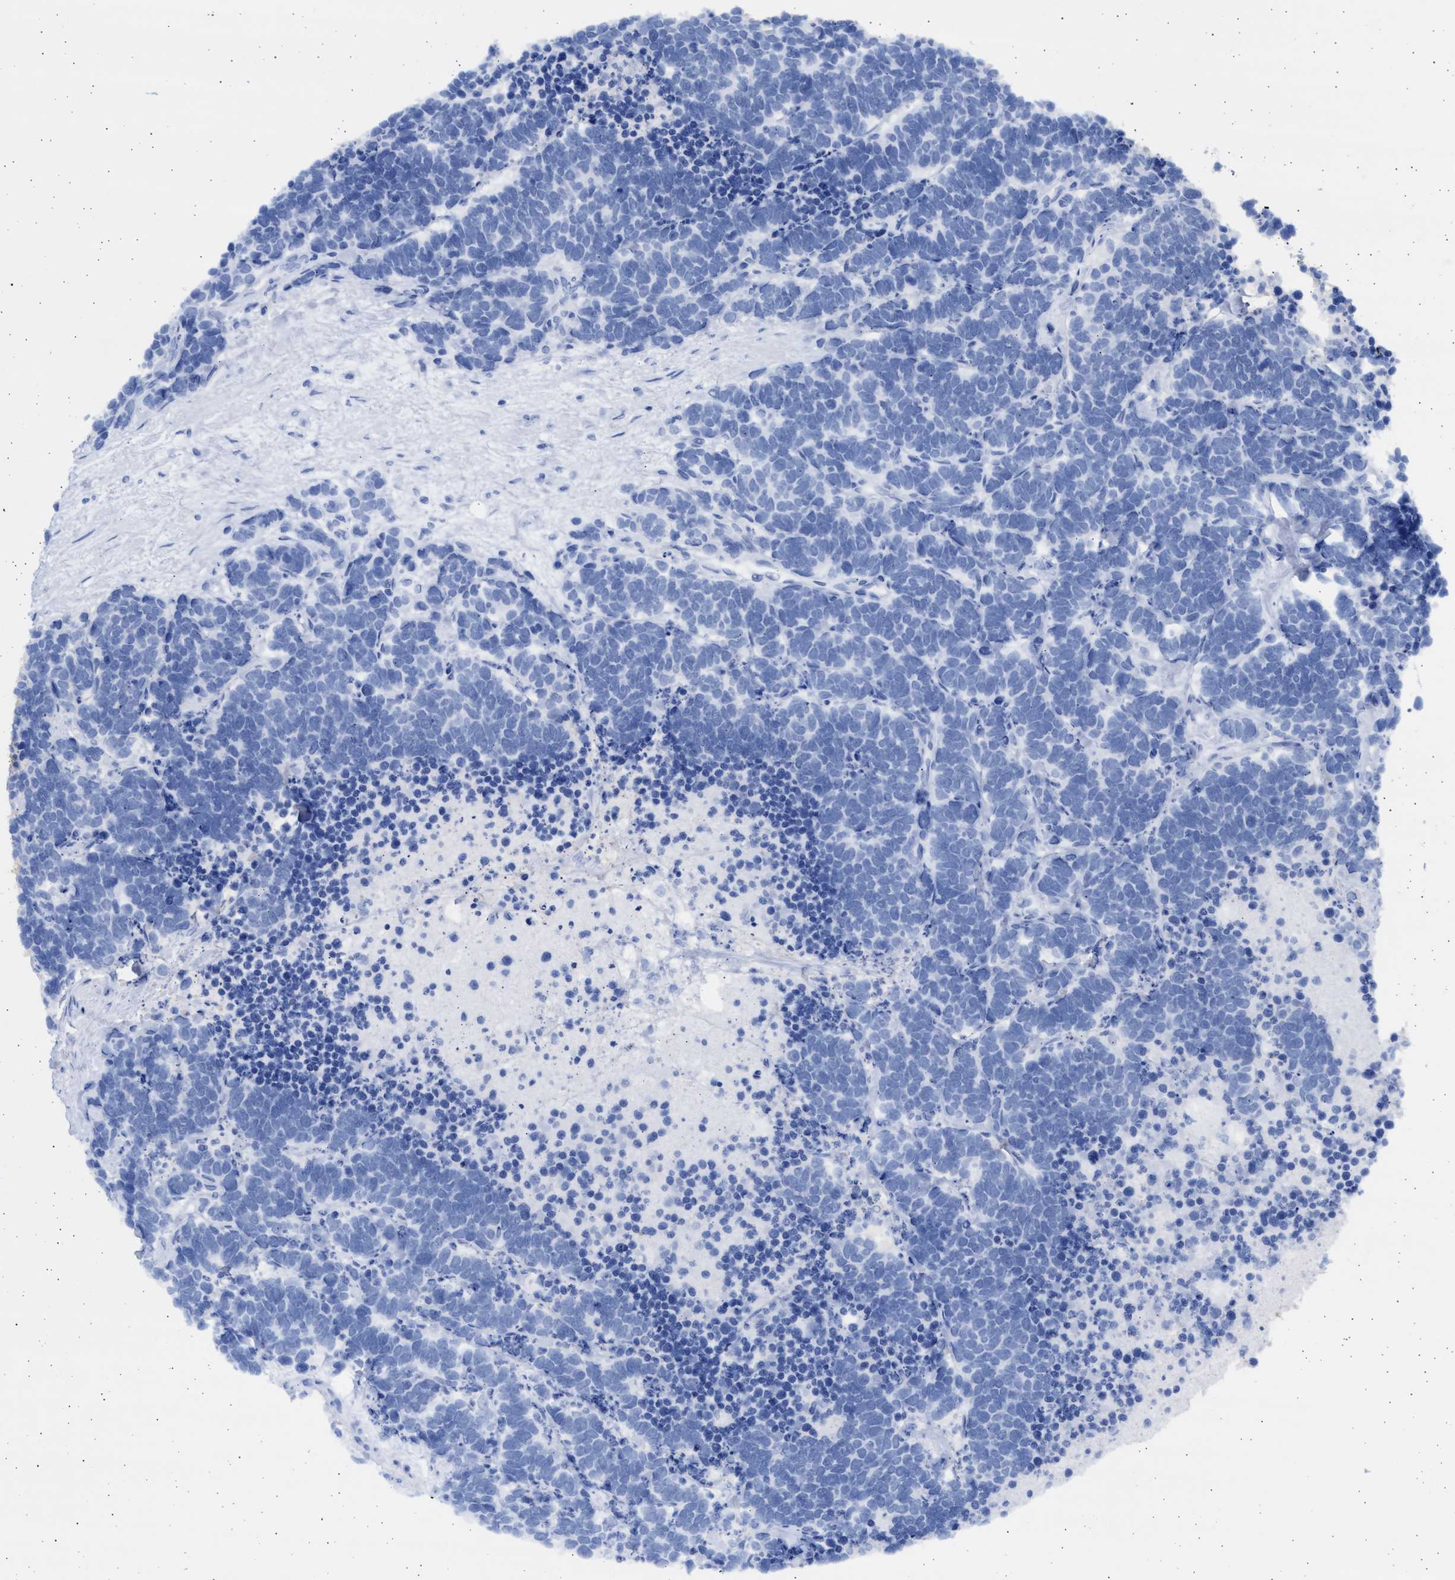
{"staining": {"intensity": "negative", "quantity": "none", "location": "none"}, "tissue": "carcinoid", "cell_type": "Tumor cells", "image_type": "cancer", "snomed": [{"axis": "morphology", "description": "Carcinoma, NOS"}, {"axis": "morphology", "description": "Carcinoid, malignant, NOS"}, {"axis": "topography", "description": "Urinary bladder"}], "caption": "High magnification brightfield microscopy of carcinoid stained with DAB (brown) and counterstained with hematoxylin (blue): tumor cells show no significant positivity.", "gene": "ALDOC", "patient": {"sex": "male", "age": 57}}